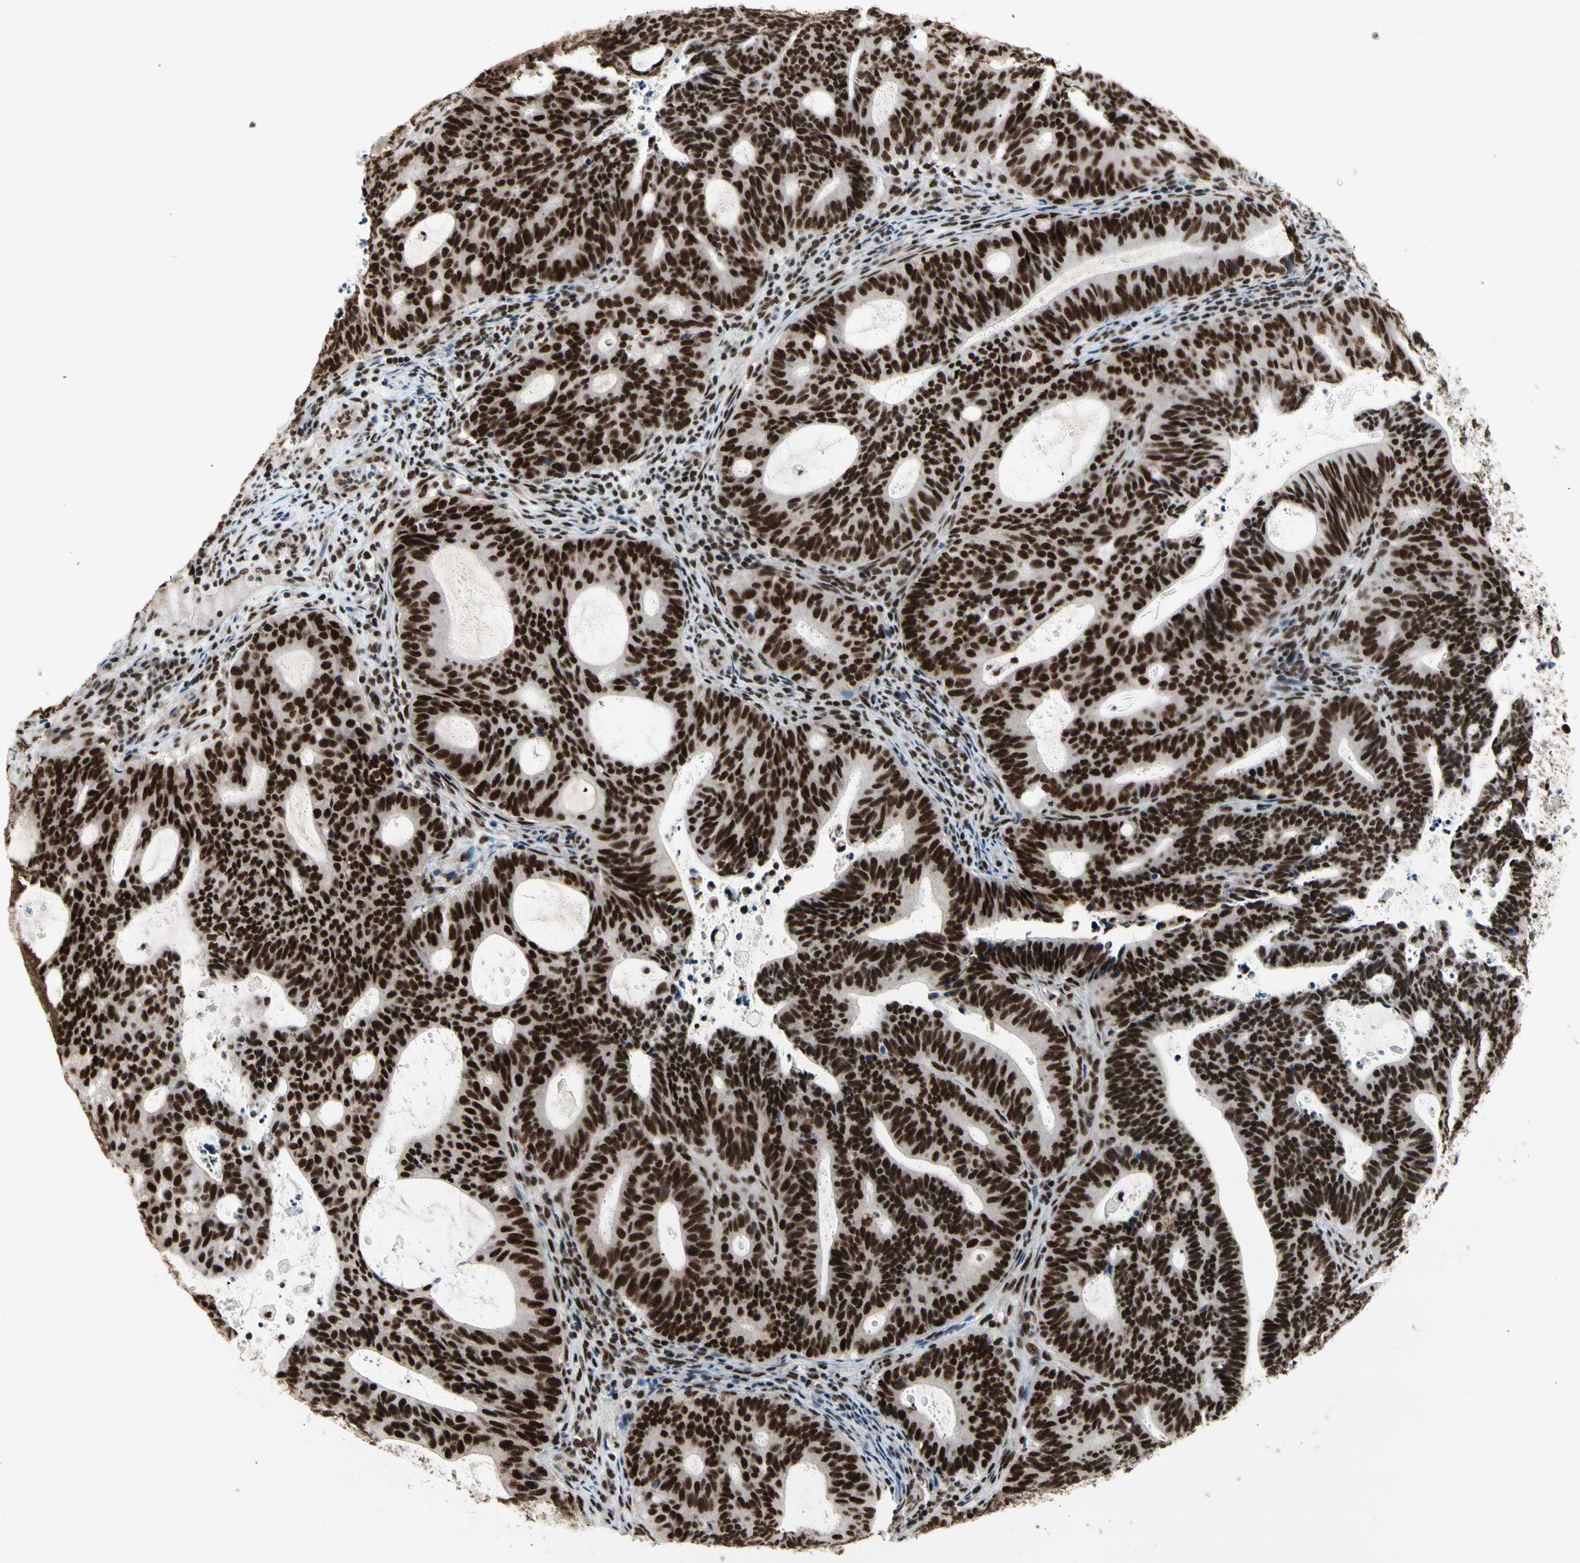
{"staining": {"intensity": "strong", "quantity": ">75%", "location": "nuclear"}, "tissue": "endometrial cancer", "cell_type": "Tumor cells", "image_type": "cancer", "snomed": [{"axis": "morphology", "description": "Adenocarcinoma, NOS"}, {"axis": "topography", "description": "Uterus"}], "caption": "Human endometrial cancer (adenocarcinoma) stained with a protein marker displays strong staining in tumor cells.", "gene": "SRSF11", "patient": {"sex": "female", "age": 83}}